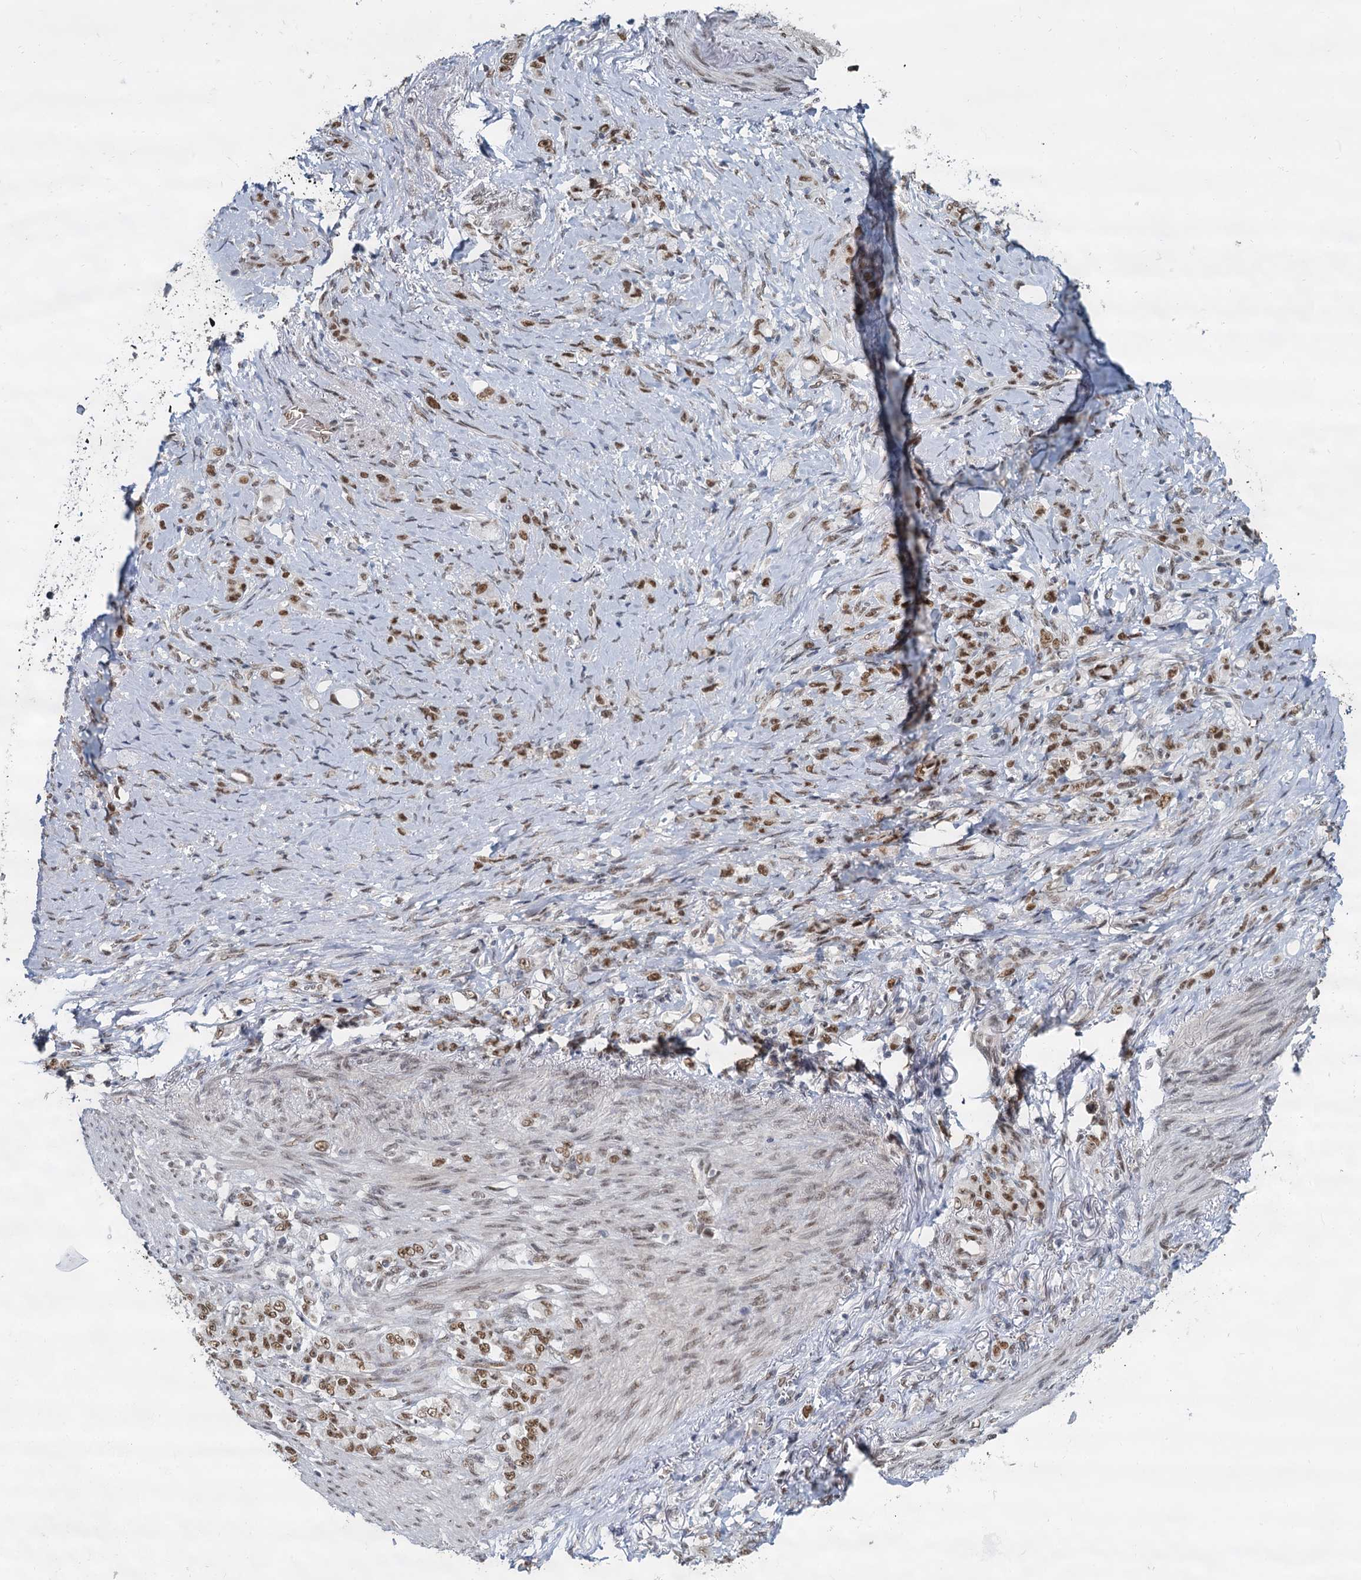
{"staining": {"intensity": "moderate", "quantity": ">75%", "location": "nuclear"}, "tissue": "stomach cancer", "cell_type": "Tumor cells", "image_type": "cancer", "snomed": [{"axis": "morphology", "description": "Adenocarcinoma, NOS"}, {"axis": "topography", "description": "Stomach"}], "caption": "Immunohistochemistry of adenocarcinoma (stomach) reveals medium levels of moderate nuclear expression in about >75% of tumor cells. Ihc stains the protein in brown and the nuclei are stained blue.", "gene": "RPRD1A", "patient": {"sex": "female", "age": 79}}